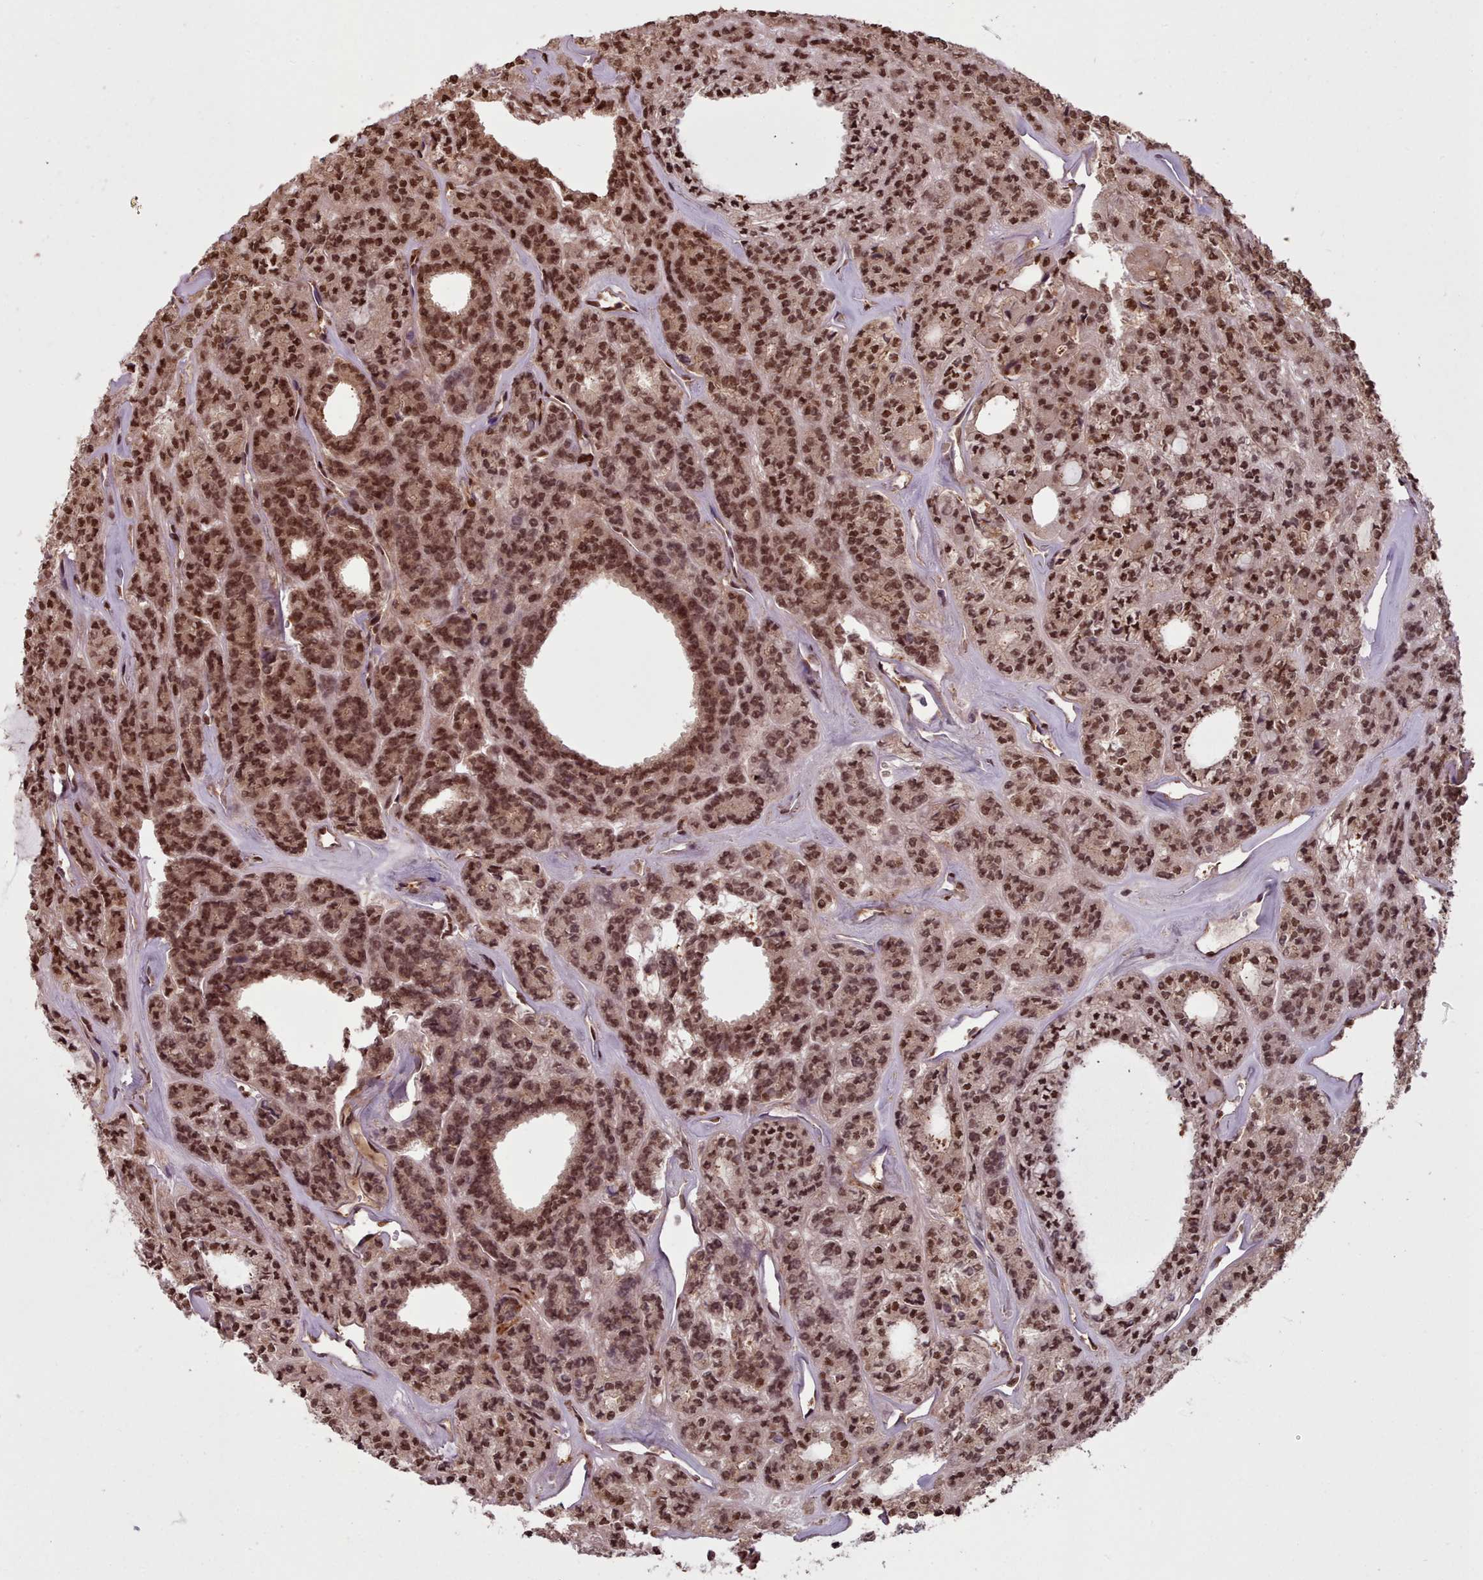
{"staining": {"intensity": "strong", "quantity": ">75%", "location": "nuclear"}, "tissue": "thyroid cancer", "cell_type": "Tumor cells", "image_type": "cancer", "snomed": [{"axis": "morphology", "description": "Follicular adenoma carcinoma, NOS"}, {"axis": "topography", "description": "Thyroid gland"}], "caption": "The photomicrograph demonstrates staining of thyroid follicular adenoma carcinoma, revealing strong nuclear protein expression (brown color) within tumor cells.", "gene": "RPS27A", "patient": {"sex": "female", "age": 63}}